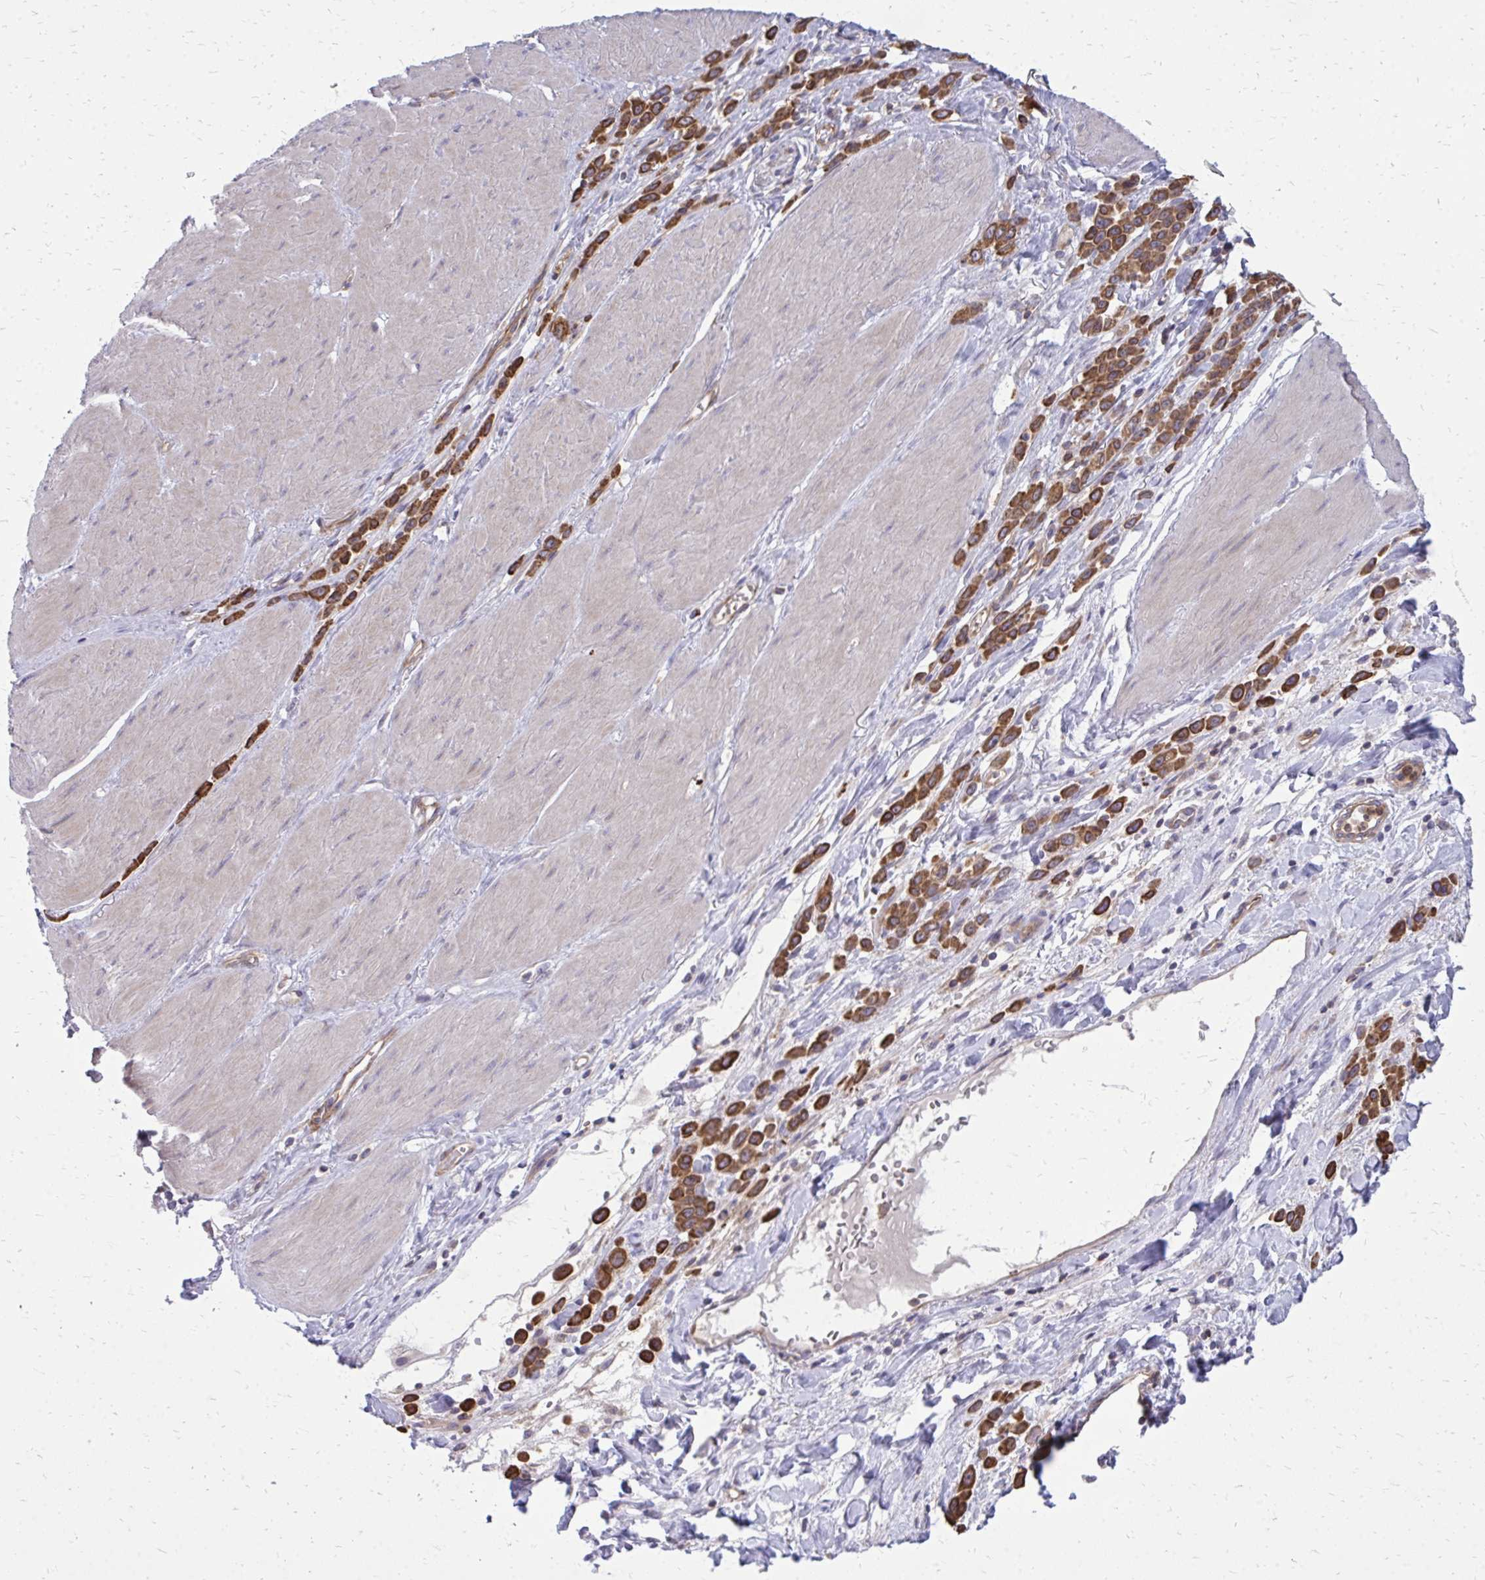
{"staining": {"intensity": "strong", "quantity": ">75%", "location": "cytoplasmic/membranous"}, "tissue": "stomach cancer", "cell_type": "Tumor cells", "image_type": "cancer", "snomed": [{"axis": "morphology", "description": "Adenocarcinoma, NOS"}, {"axis": "topography", "description": "Stomach"}], "caption": "Approximately >75% of tumor cells in stomach cancer demonstrate strong cytoplasmic/membranous protein positivity as visualized by brown immunohistochemical staining.", "gene": "ASAP1", "patient": {"sex": "male", "age": 47}}